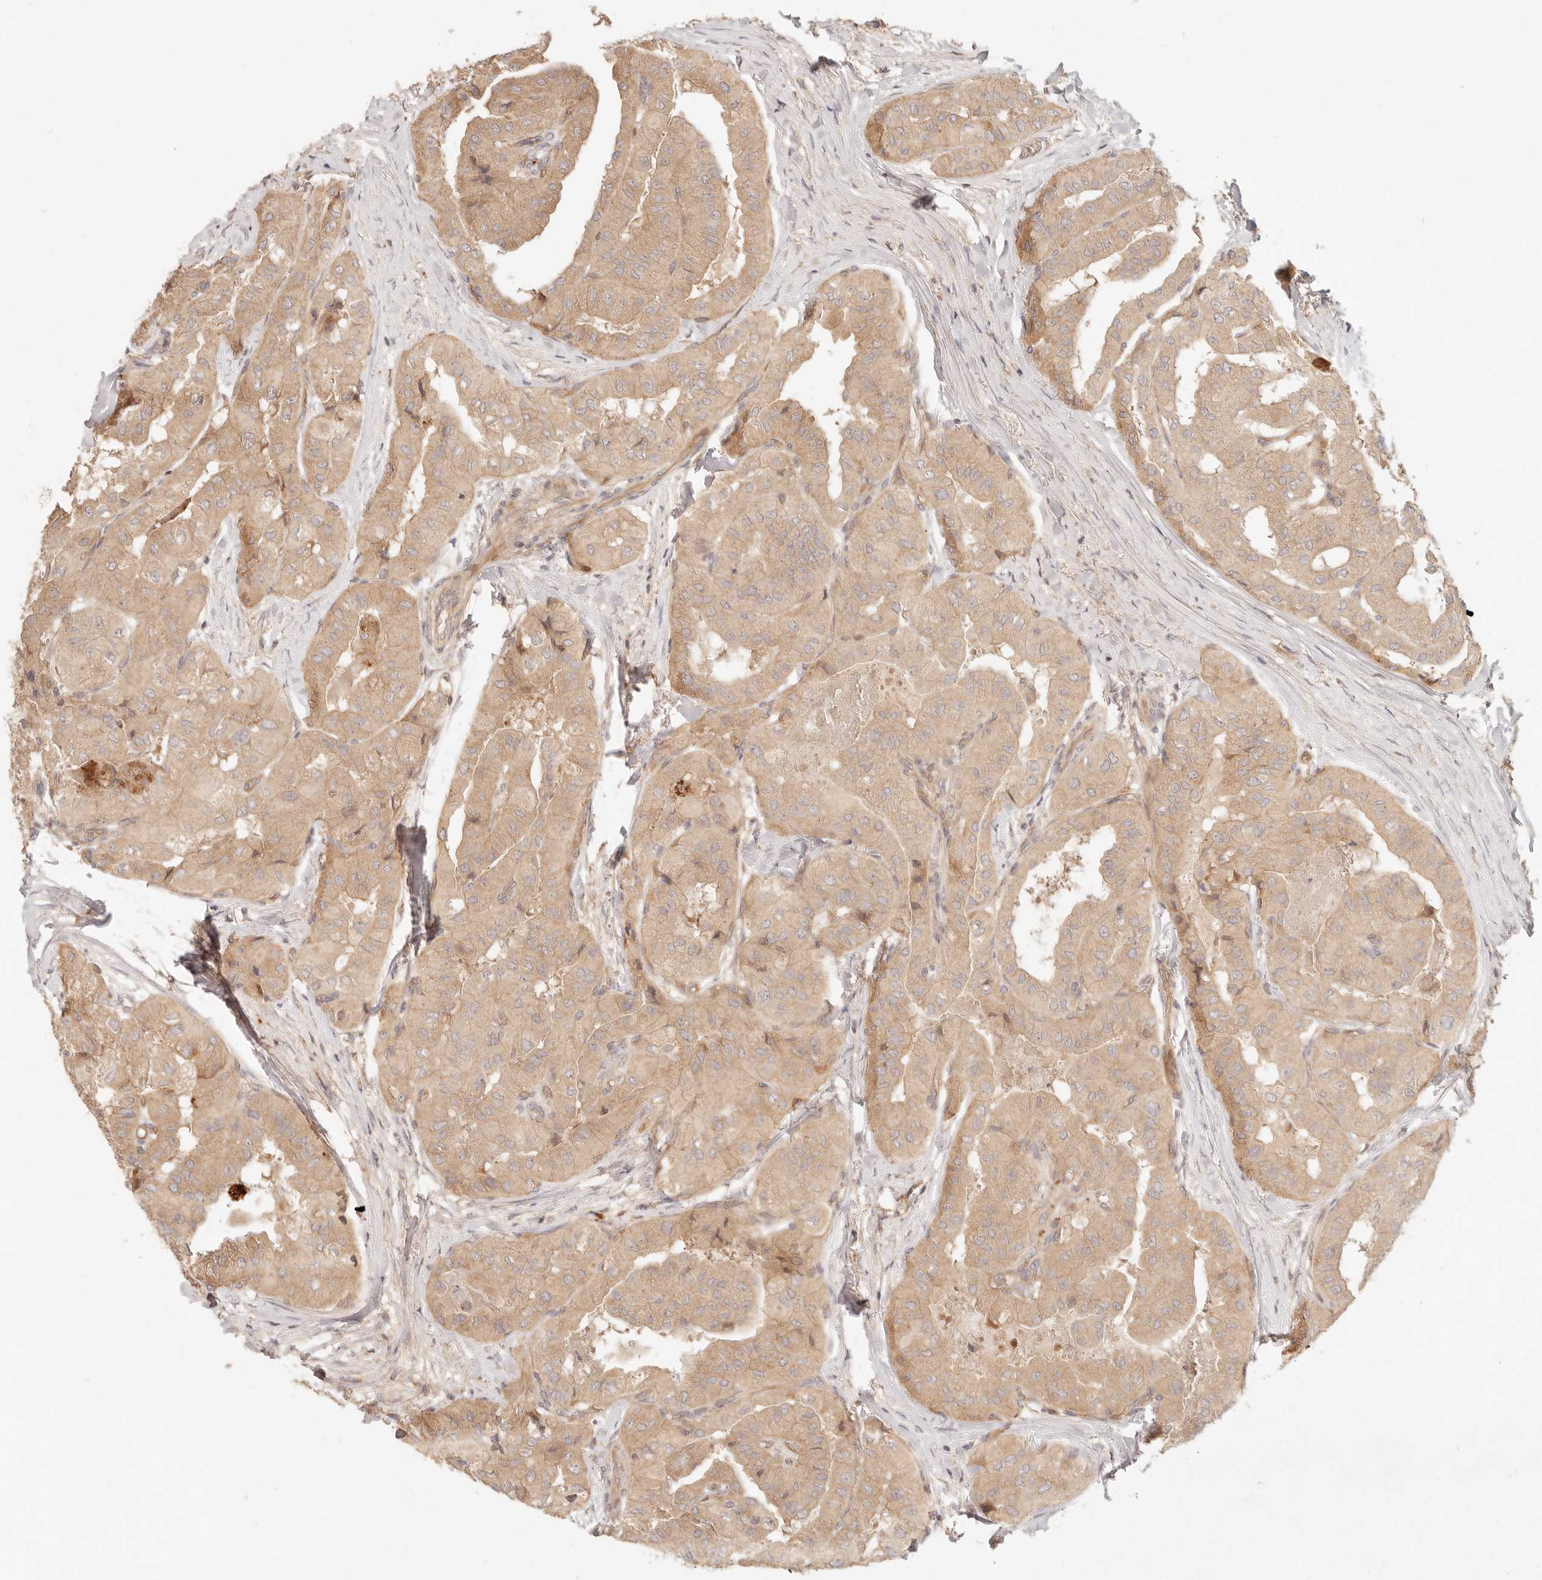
{"staining": {"intensity": "weak", "quantity": ">75%", "location": "cytoplasmic/membranous"}, "tissue": "thyroid cancer", "cell_type": "Tumor cells", "image_type": "cancer", "snomed": [{"axis": "morphology", "description": "Papillary adenocarcinoma, NOS"}, {"axis": "topography", "description": "Thyroid gland"}], "caption": "An IHC image of tumor tissue is shown. Protein staining in brown labels weak cytoplasmic/membranous positivity in thyroid cancer within tumor cells.", "gene": "PPP1R3B", "patient": {"sex": "female", "age": 59}}